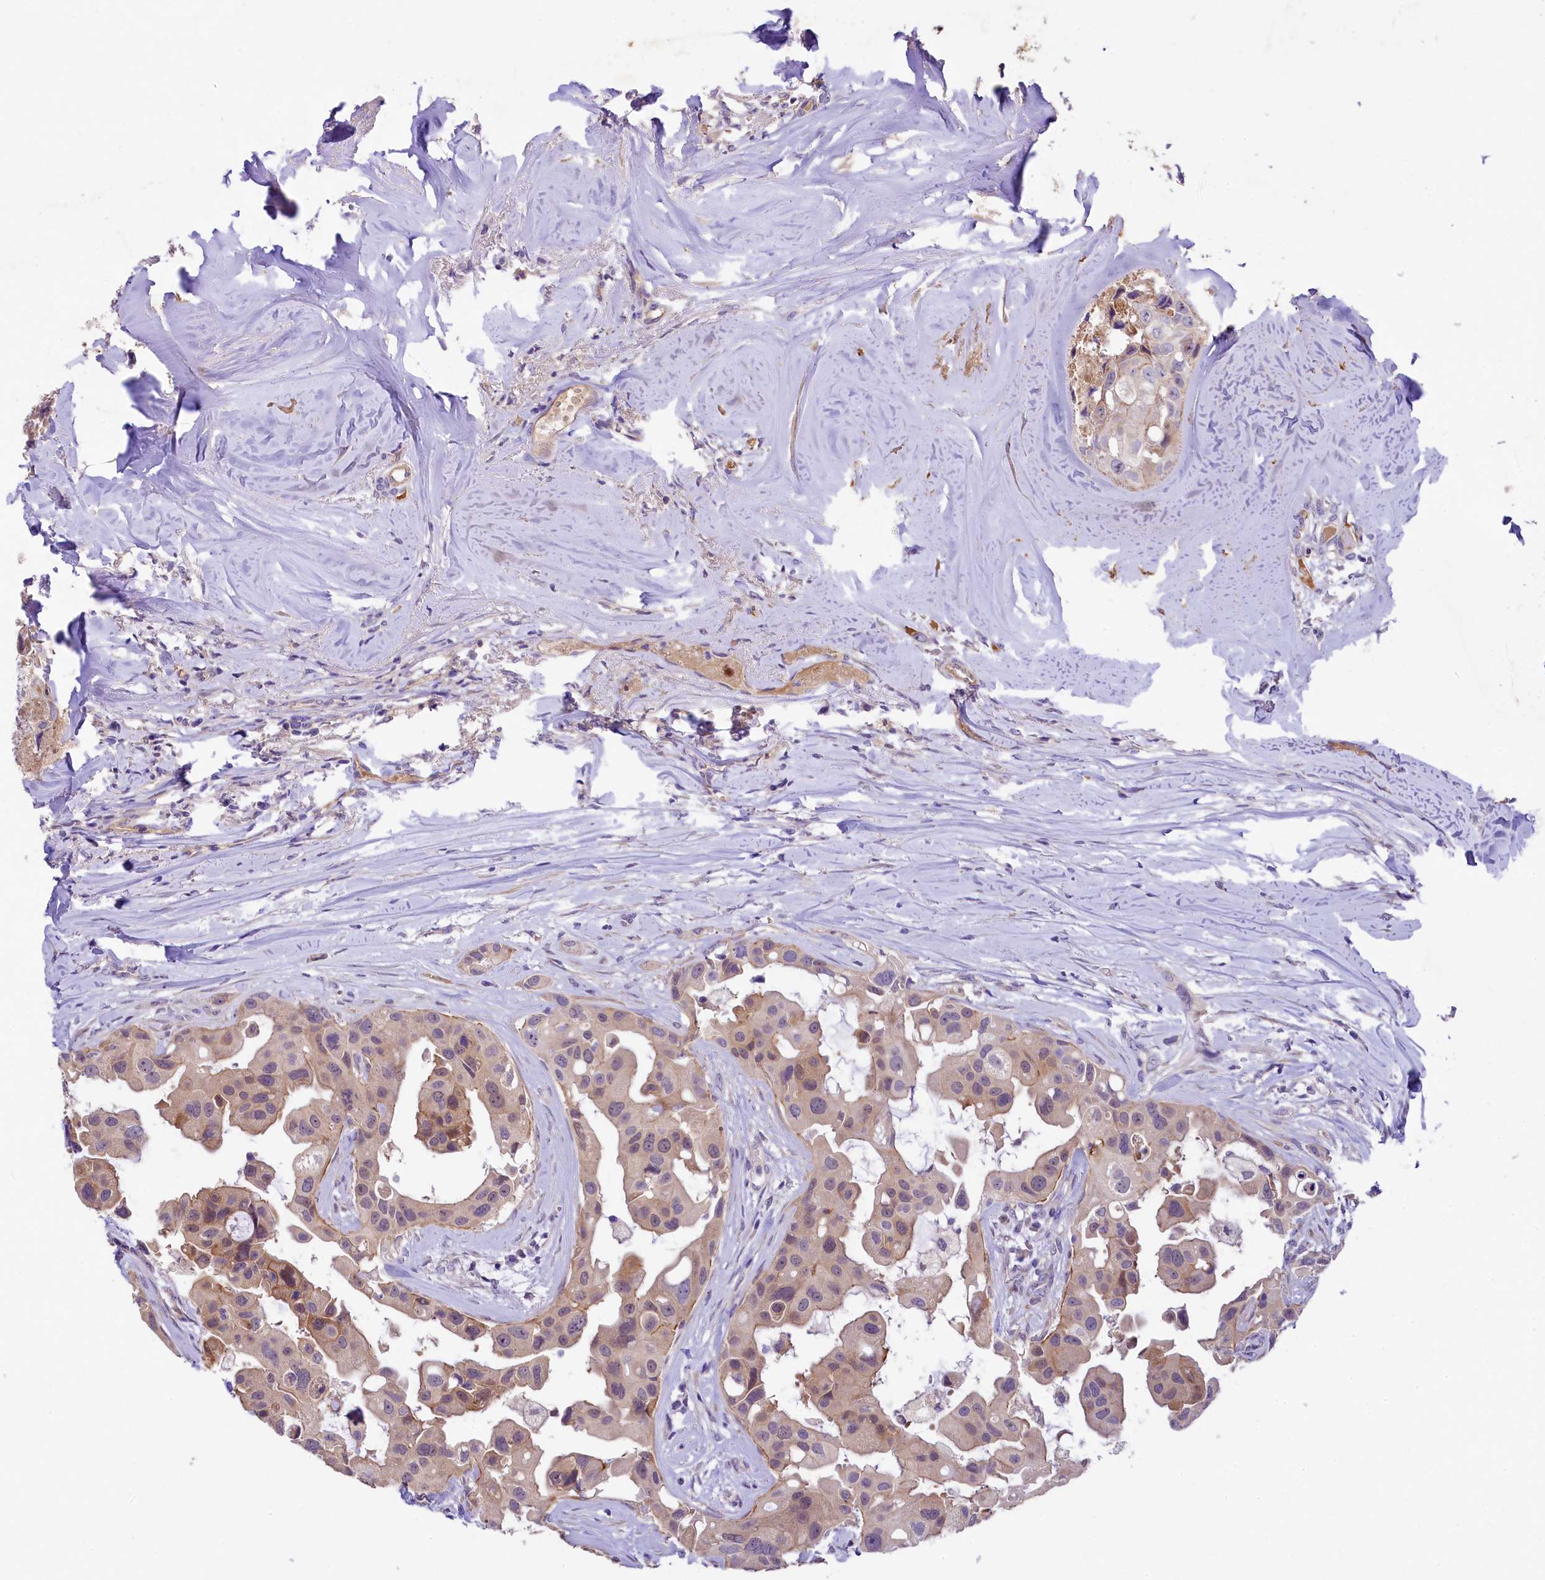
{"staining": {"intensity": "weak", "quantity": ">75%", "location": "cytoplasmic/membranous"}, "tissue": "head and neck cancer", "cell_type": "Tumor cells", "image_type": "cancer", "snomed": [{"axis": "morphology", "description": "Adenocarcinoma, NOS"}, {"axis": "morphology", "description": "Adenocarcinoma, metastatic, NOS"}, {"axis": "topography", "description": "Head-Neck"}], "caption": "A histopathology image of head and neck adenocarcinoma stained for a protein displays weak cytoplasmic/membranous brown staining in tumor cells. The staining was performed using DAB (3,3'-diaminobenzidine) to visualize the protein expression in brown, while the nuclei were stained in blue with hematoxylin (Magnification: 20x).", "gene": "UBXN6", "patient": {"sex": "male", "age": 75}}